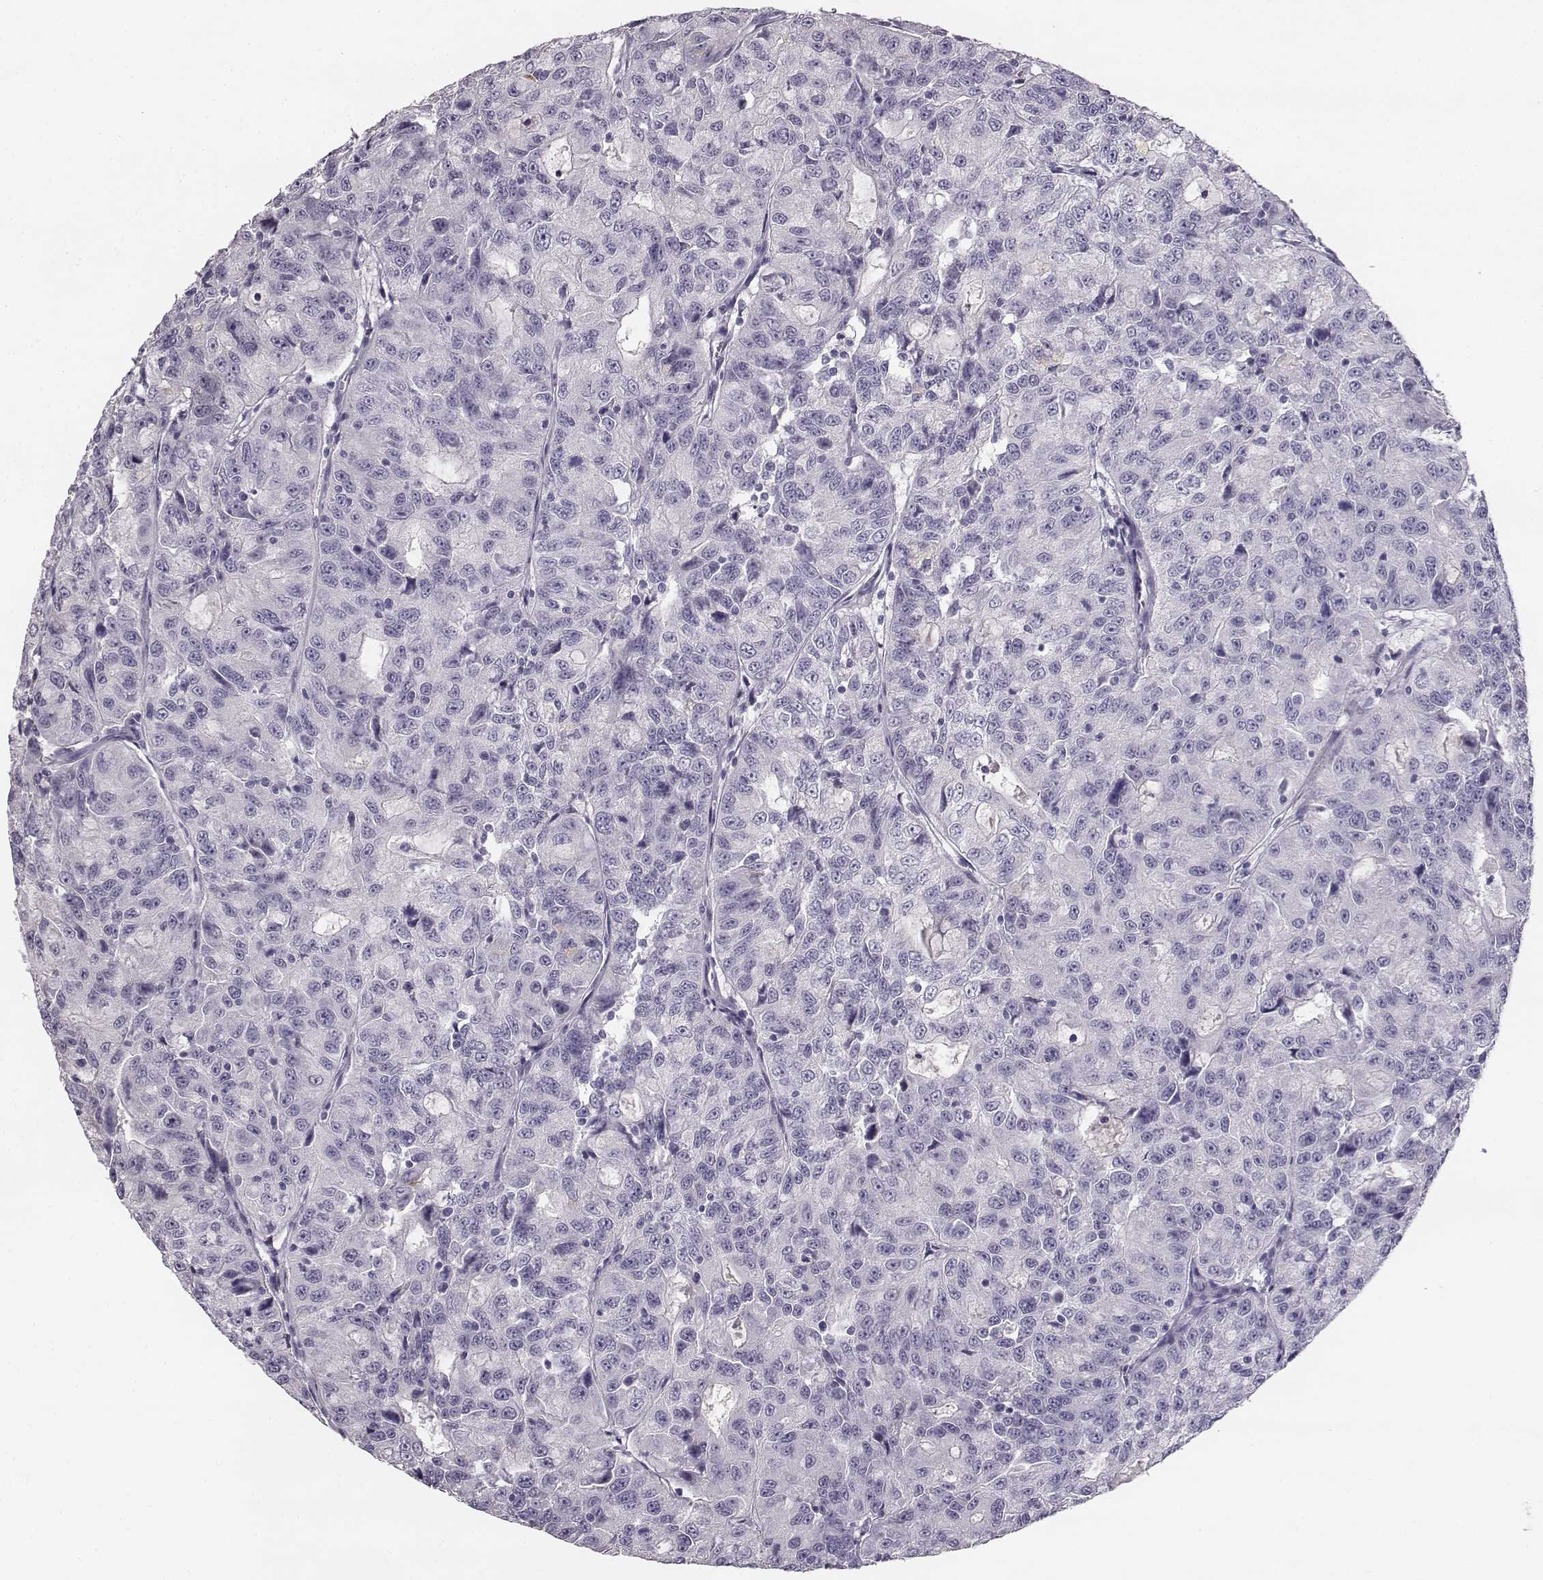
{"staining": {"intensity": "negative", "quantity": "none", "location": "none"}, "tissue": "urothelial cancer", "cell_type": "Tumor cells", "image_type": "cancer", "snomed": [{"axis": "morphology", "description": "Urothelial carcinoma, NOS"}, {"axis": "morphology", "description": "Urothelial carcinoma, High grade"}, {"axis": "topography", "description": "Urinary bladder"}], "caption": "Protein analysis of high-grade urothelial carcinoma demonstrates no significant expression in tumor cells. The staining is performed using DAB (3,3'-diaminobenzidine) brown chromogen with nuclei counter-stained in using hematoxylin.", "gene": "NPTXR", "patient": {"sex": "female", "age": 73}}